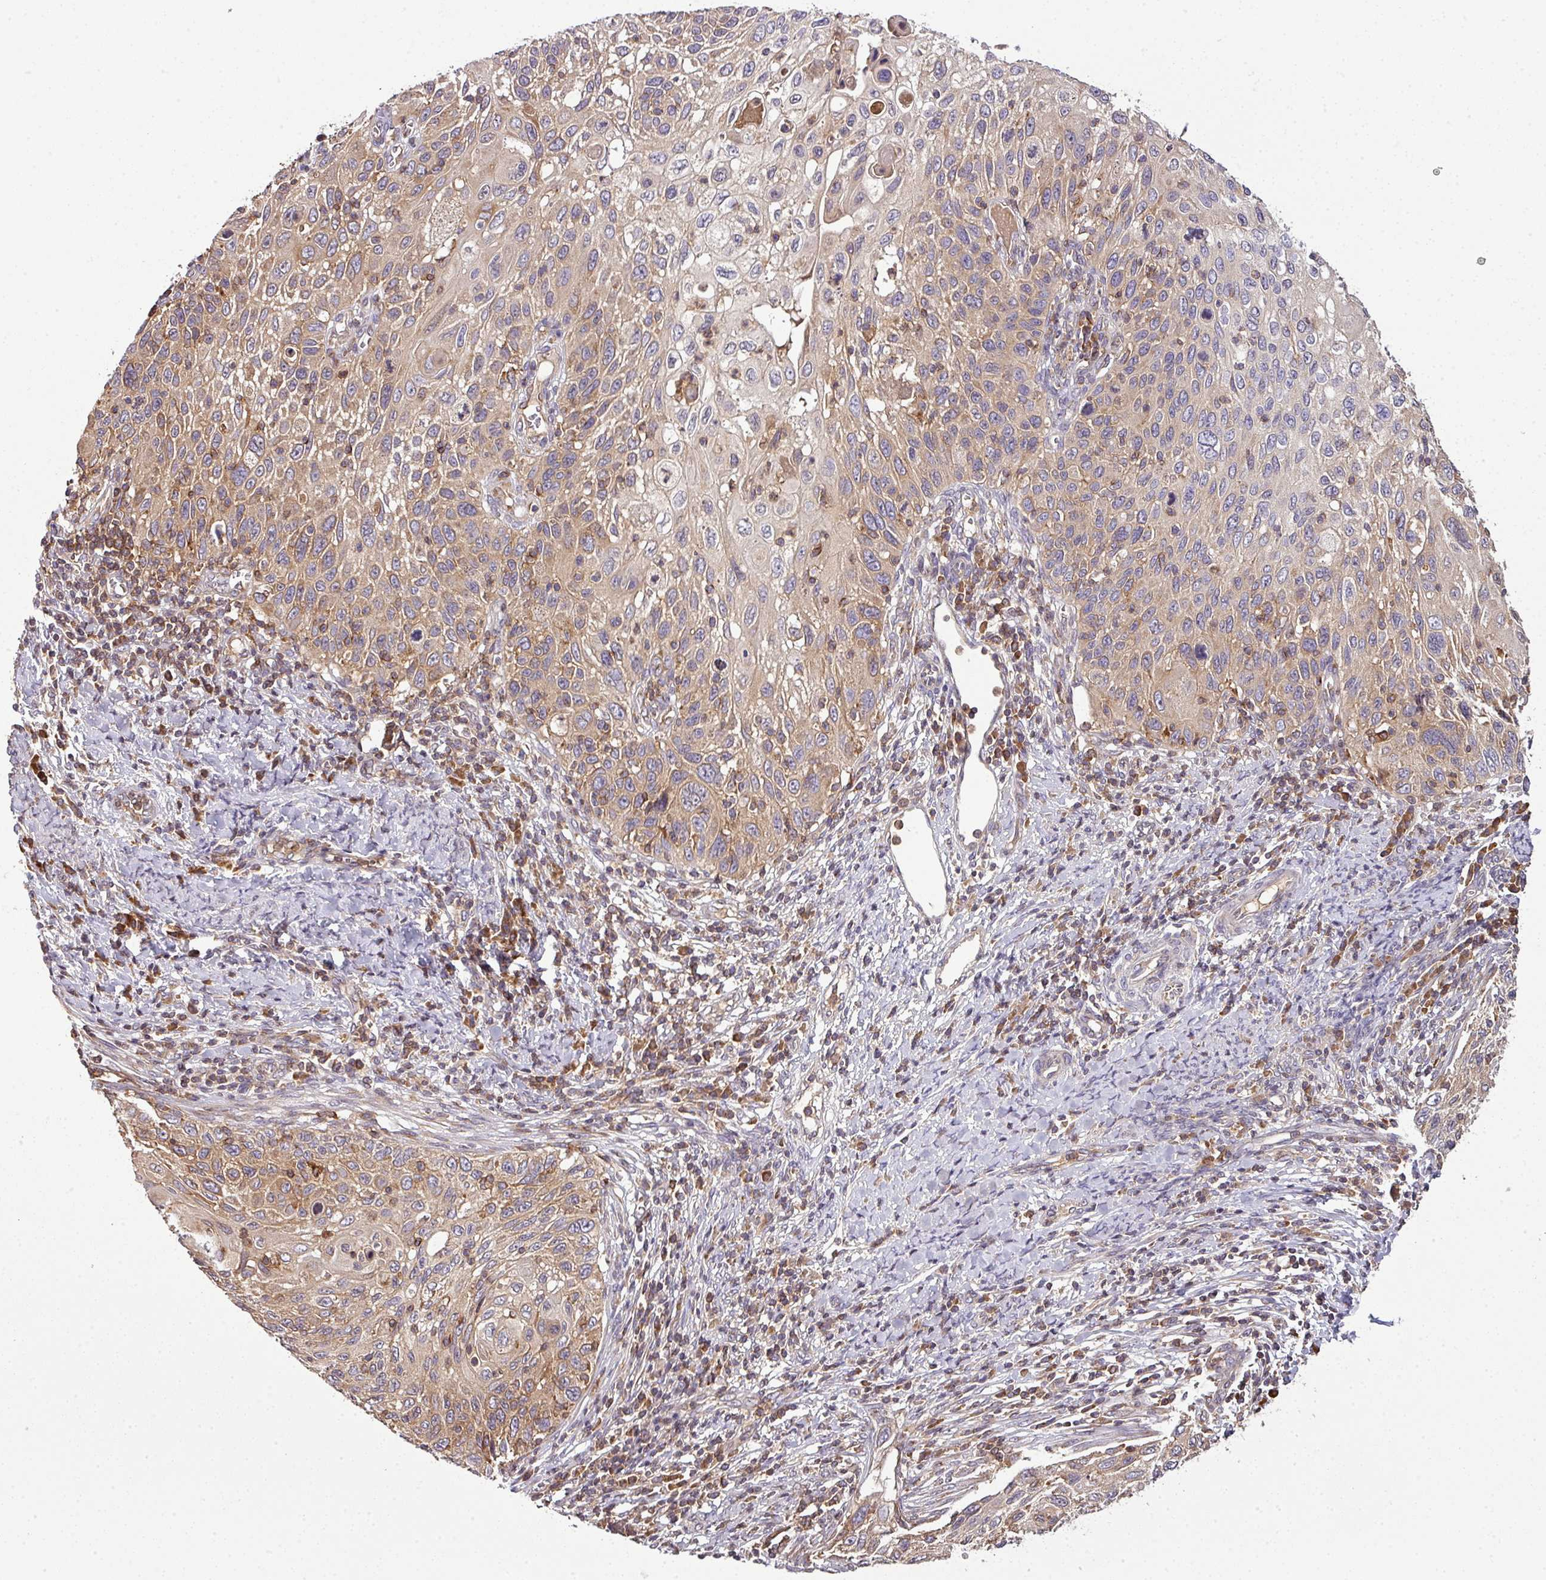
{"staining": {"intensity": "moderate", "quantity": ">75%", "location": "cytoplasmic/membranous"}, "tissue": "cervical cancer", "cell_type": "Tumor cells", "image_type": "cancer", "snomed": [{"axis": "morphology", "description": "Squamous cell carcinoma, NOS"}, {"axis": "topography", "description": "Cervix"}], "caption": "DAB immunohistochemical staining of squamous cell carcinoma (cervical) displays moderate cytoplasmic/membranous protein expression in about >75% of tumor cells.", "gene": "LRRC74B", "patient": {"sex": "female", "age": 70}}